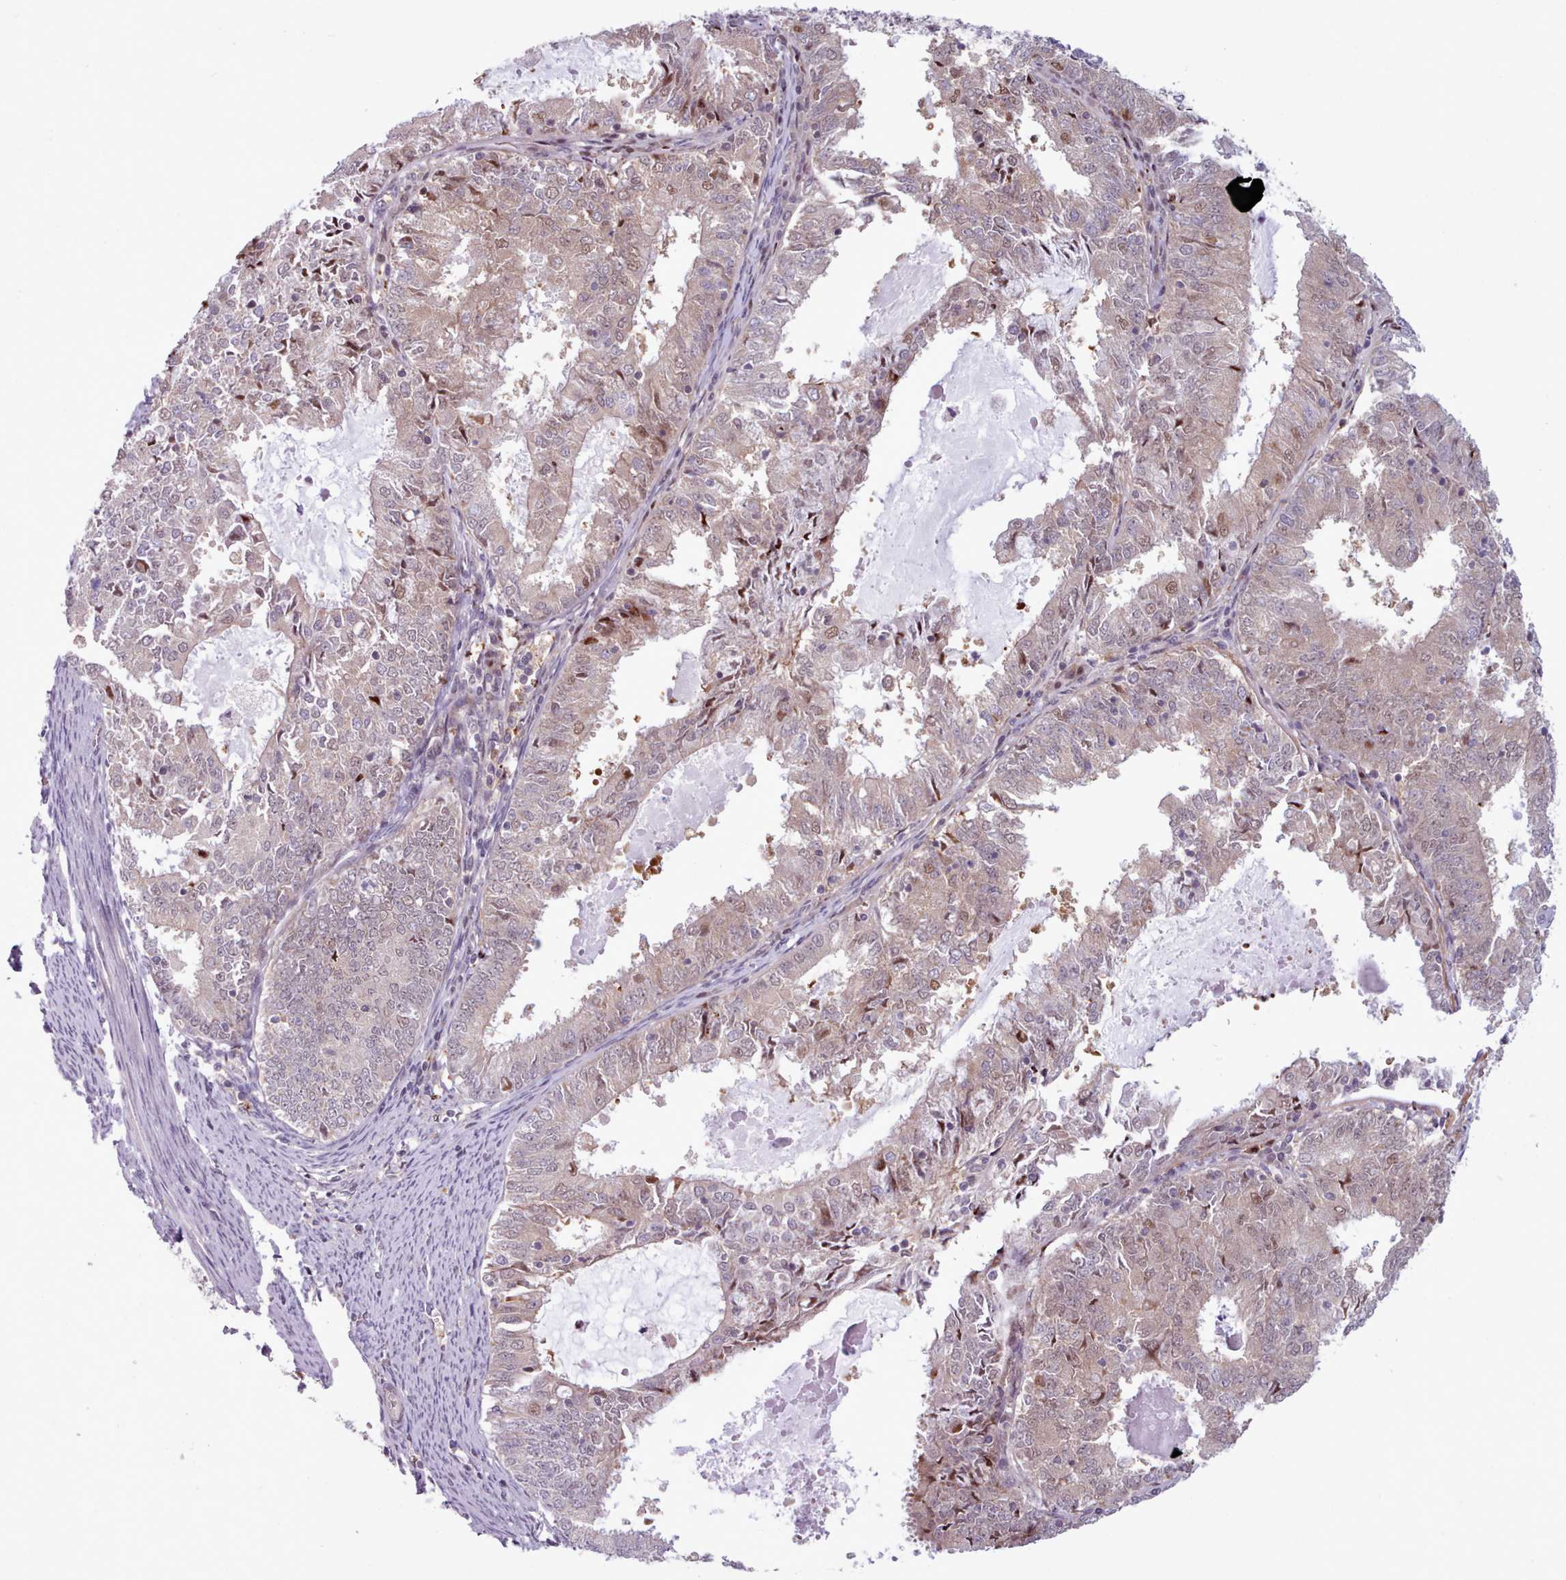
{"staining": {"intensity": "weak", "quantity": "<25%", "location": "cytoplasmic/membranous,nuclear"}, "tissue": "endometrial cancer", "cell_type": "Tumor cells", "image_type": "cancer", "snomed": [{"axis": "morphology", "description": "Adenocarcinoma, NOS"}, {"axis": "topography", "description": "Endometrium"}], "caption": "The immunohistochemistry (IHC) histopathology image has no significant positivity in tumor cells of endometrial adenocarcinoma tissue.", "gene": "KBTBD7", "patient": {"sex": "female", "age": 57}}